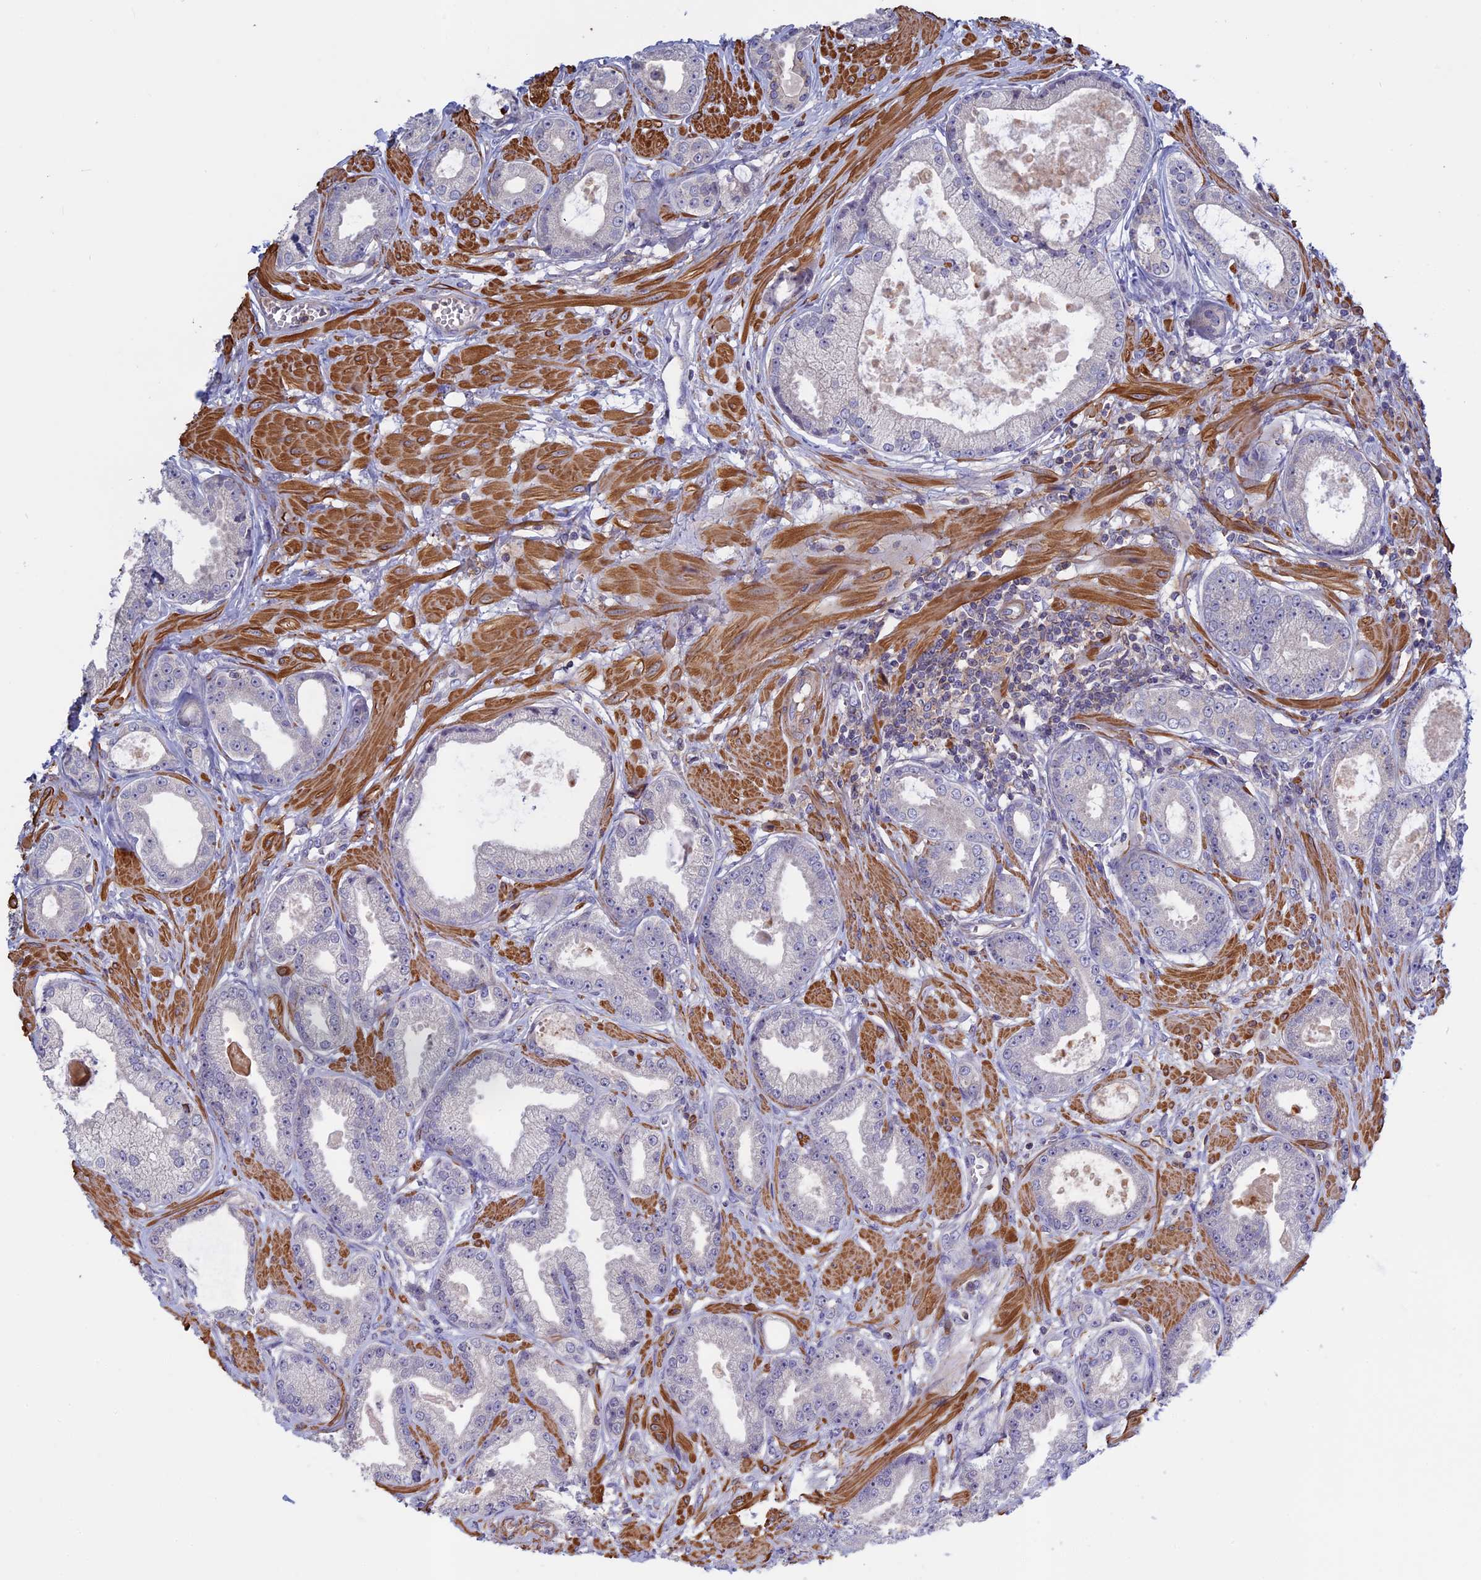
{"staining": {"intensity": "negative", "quantity": "none", "location": "none"}, "tissue": "prostate cancer", "cell_type": "Tumor cells", "image_type": "cancer", "snomed": [{"axis": "morphology", "description": "Adenocarcinoma, Low grade"}, {"axis": "topography", "description": "Prostate"}], "caption": "This is a micrograph of IHC staining of prostate low-grade adenocarcinoma, which shows no staining in tumor cells.", "gene": "LYPD5", "patient": {"sex": "male", "age": 64}}